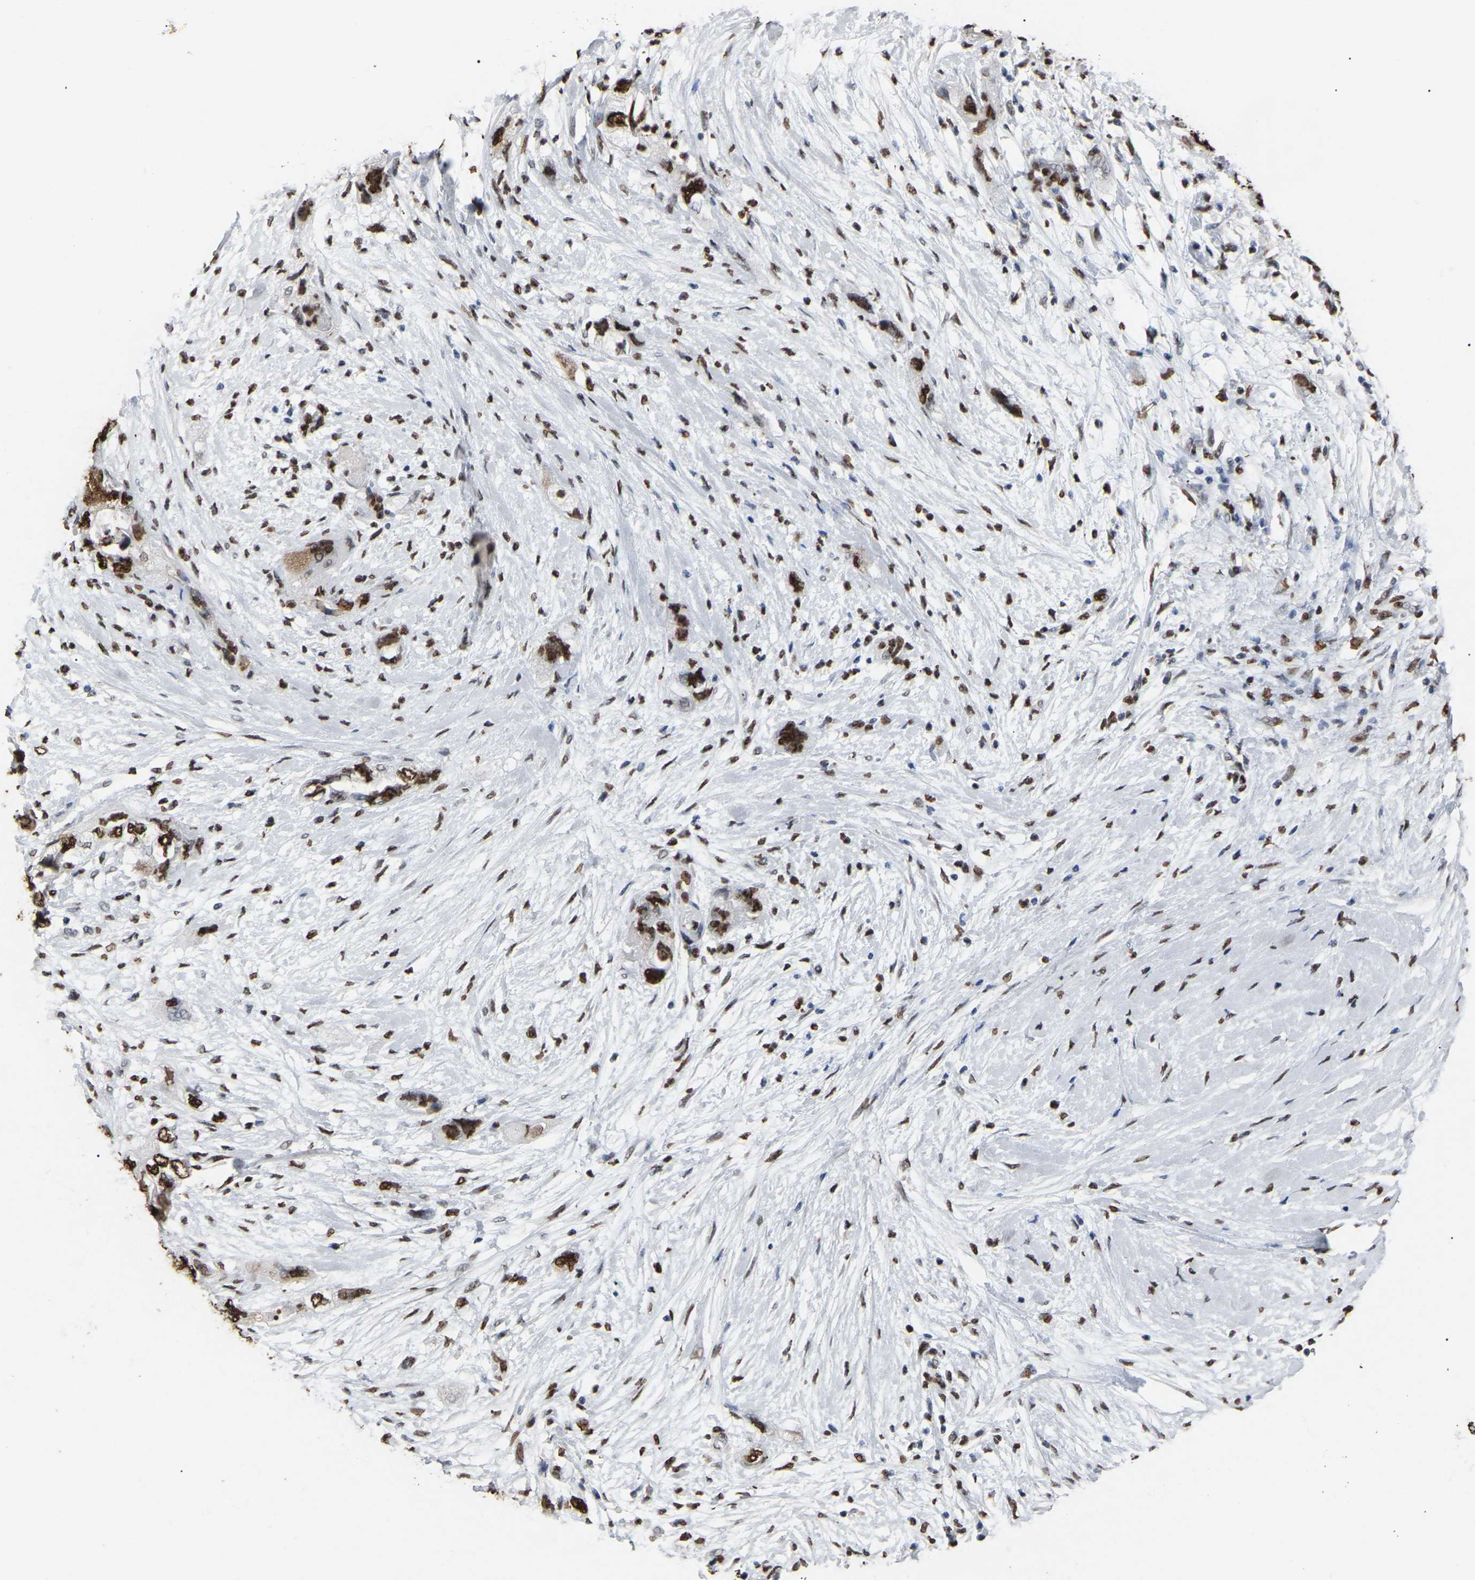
{"staining": {"intensity": "strong", "quantity": ">75%", "location": "nuclear"}, "tissue": "pancreatic cancer", "cell_type": "Tumor cells", "image_type": "cancer", "snomed": [{"axis": "morphology", "description": "Adenocarcinoma, NOS"}, {"axis": "topography", "description": "Pancreas"}], "caption": "Immunohistochemistry (IHC) (DAB) staining of human pancreatic adenocarcinoma shows strong nuclear protein staining in approximately >75% of tumor cells.", "gene": "RBL2", "patient": {"sex": "female", "age": 73}}